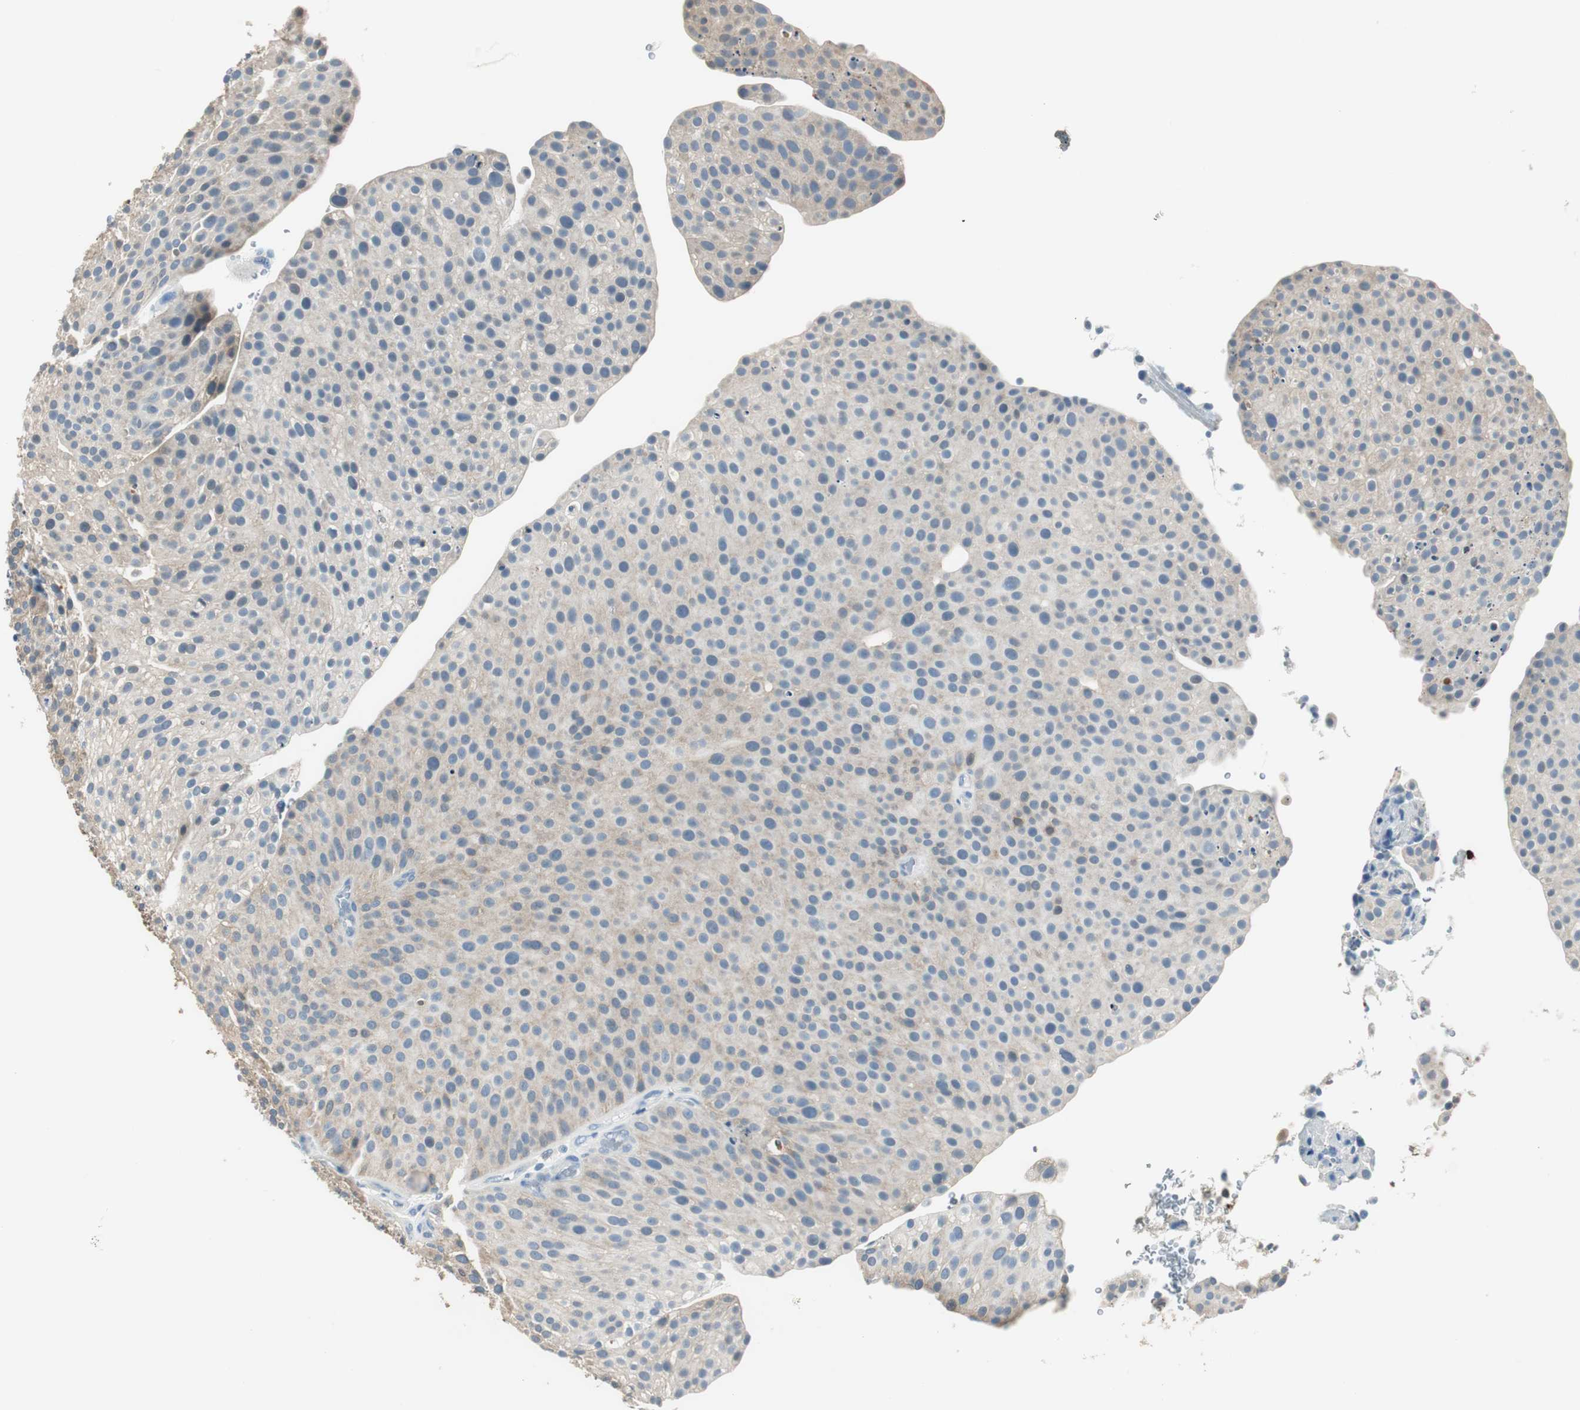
{"staining": {"intensity": "weak", "quantity": "25%-75%", "location": "cytoplasmic/membranous"}, "tissue": "urothelial cancer", "cell_type": "Tumor cells", "image_type": "cancer", "snomed": [{"axis": "morphology", "description": "Urothelial carcinoma, Low grade"}, {"axis": "topography", "description": "Smooth muscle"}, {"axis": "topography", "description": "Urinary bladder"}], "caption": "Protein expression by immunohistochemistry (IHC) reveals weak cytoplasmic/membranous positivity in about 25%-75% of tumor cells in urothelial carcinoma (low-grade).", "gene": "MSTO1", "patient": {"sex": "male", "age": 60}}